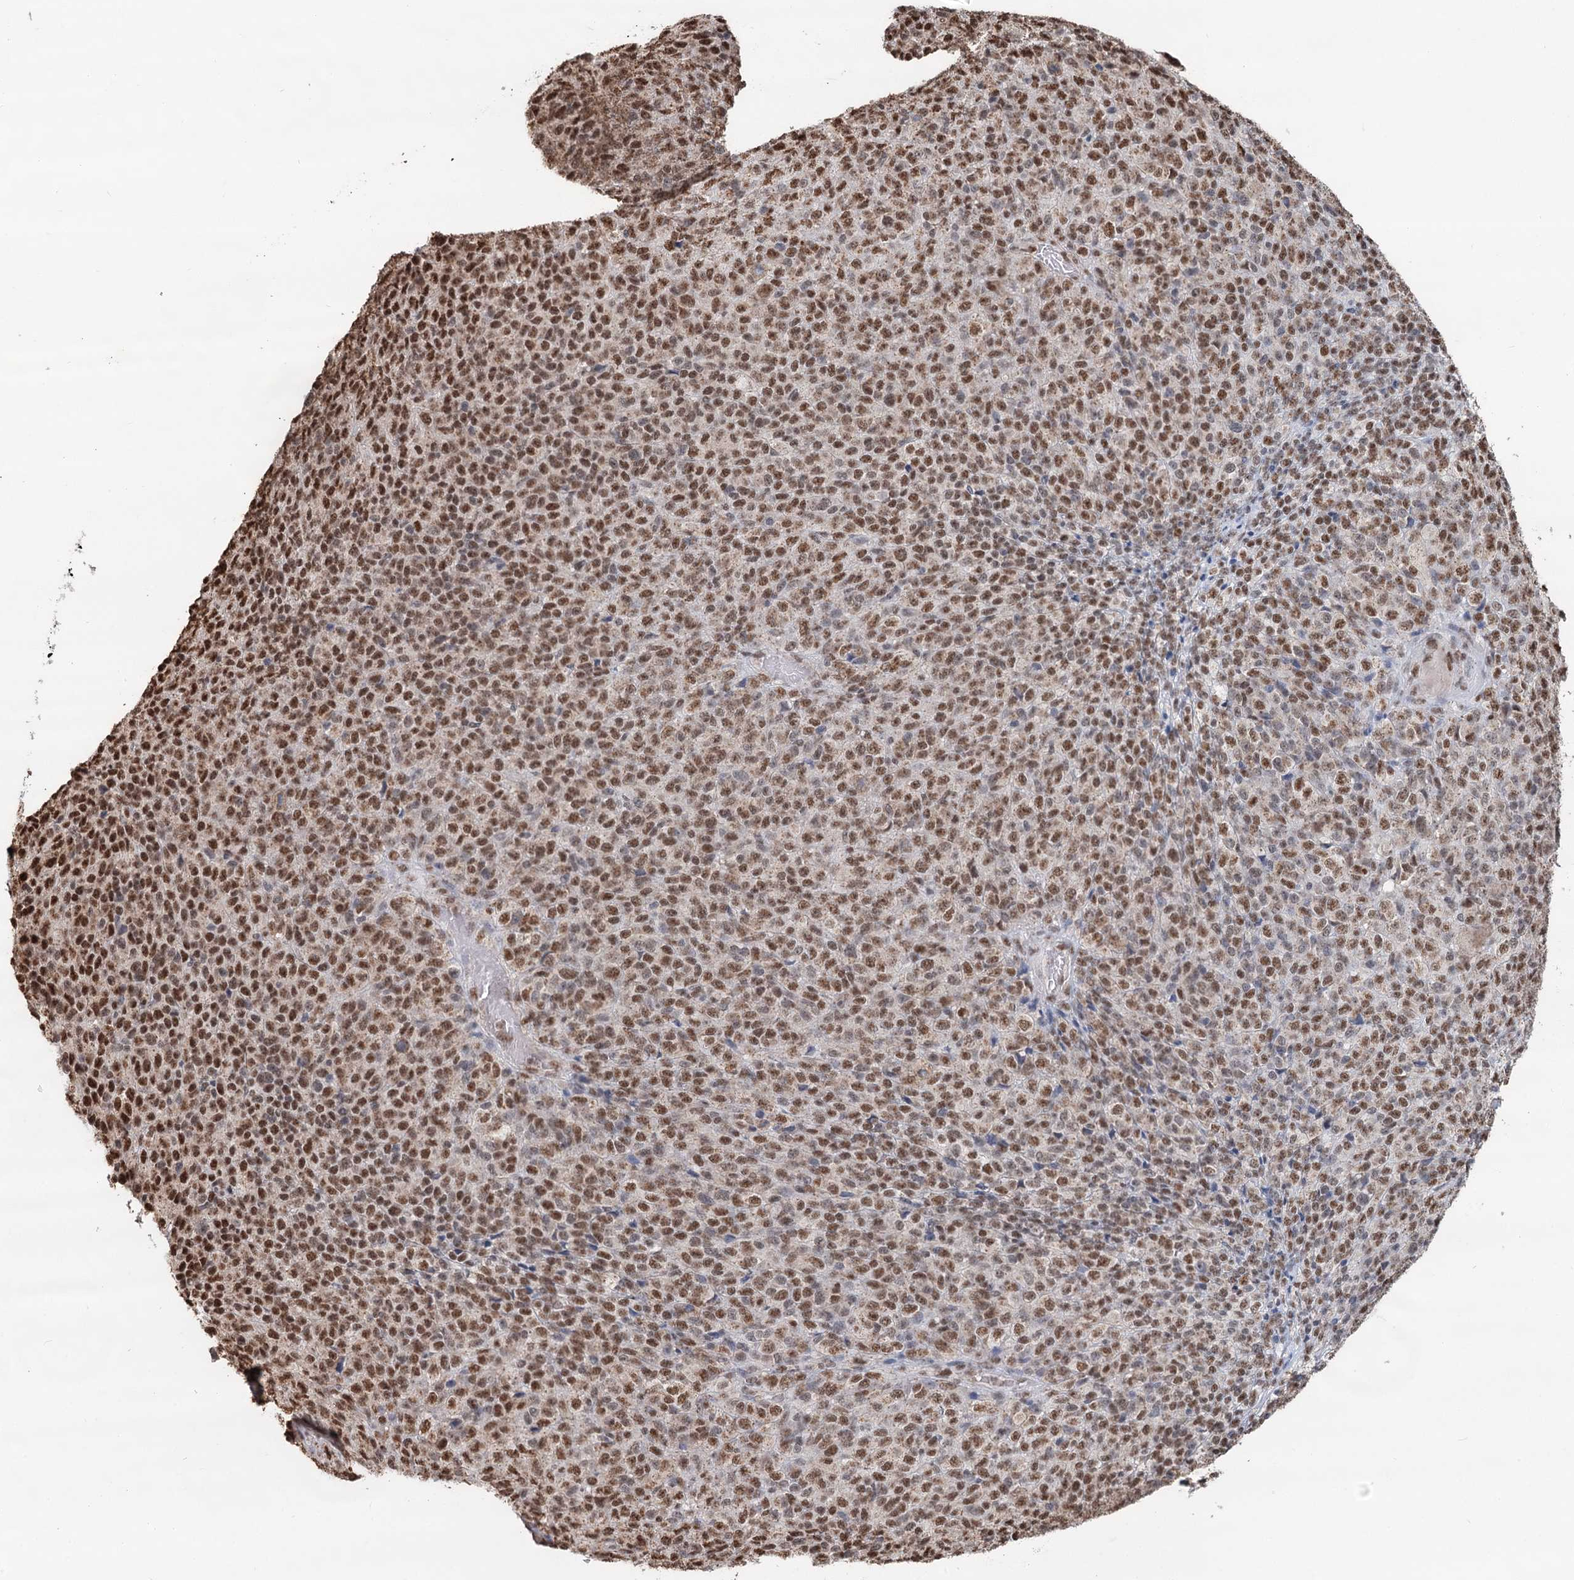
{"staining": {"intensity": "moderate", "quantity": ">75%", "location": "nuclear"}, "tissue": "melanoma", "cell_type": "Tumor cells", "image_type": "cancer", "snomed": [{"axis": "morphology", "description": "Malignant melanoma, Metastatic site"}, {"axis": "topography", "description": "Brain"}], "caption": "Immunohistochemistry (IHC) image of neoplastic tissue: human malignant melanoma (metastatic site) stained using immunohistochemistry (IHC) exhibits medium levels of moderate protein expression localized specifically in the nuclear of tumor cells, appearing as a nuclear brown color.", "gene": "GPALPP1", "patient": {"sex": "female", "age": 56}}